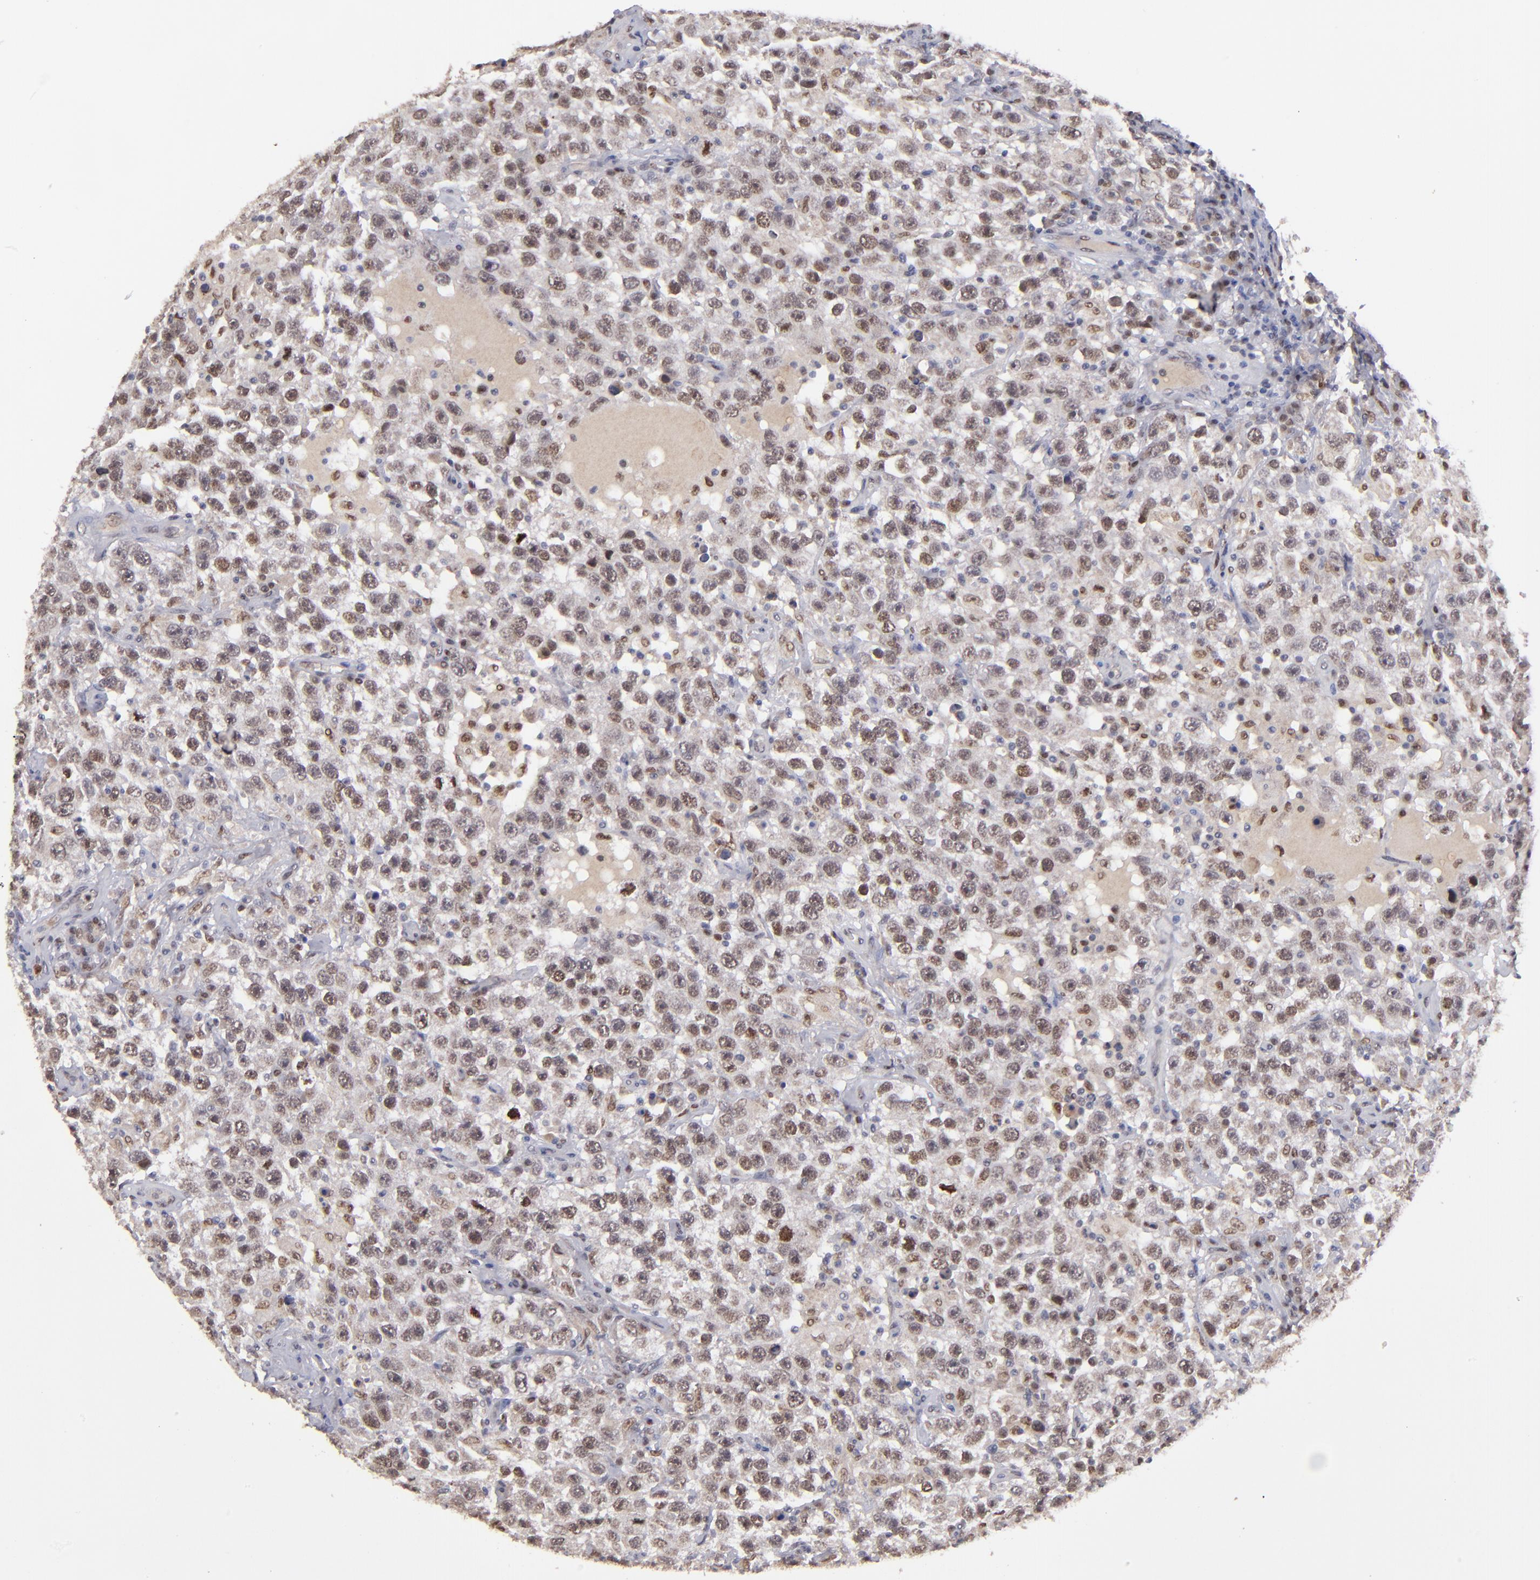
{"staining": {"intensity": "moderate", "quantity": "25%-75%", "location": "nuclear"}, "tissue": "testis cancer", "cell_type": "Tumor cells", "image_type": "cancer", "snomed": [{"axis": "morphology", "description": "Seminoma, NOS"}, {"axis": "topography", "description": "Testis"}], "caption": "Protein staining by immunohistochemistry (IHC) exhibits moderate nuclear positivity in about 25%-75% of tumor cells in testis cancer.", "gene": "RREB1", "patient": {"sex": "male", "age": 41}}